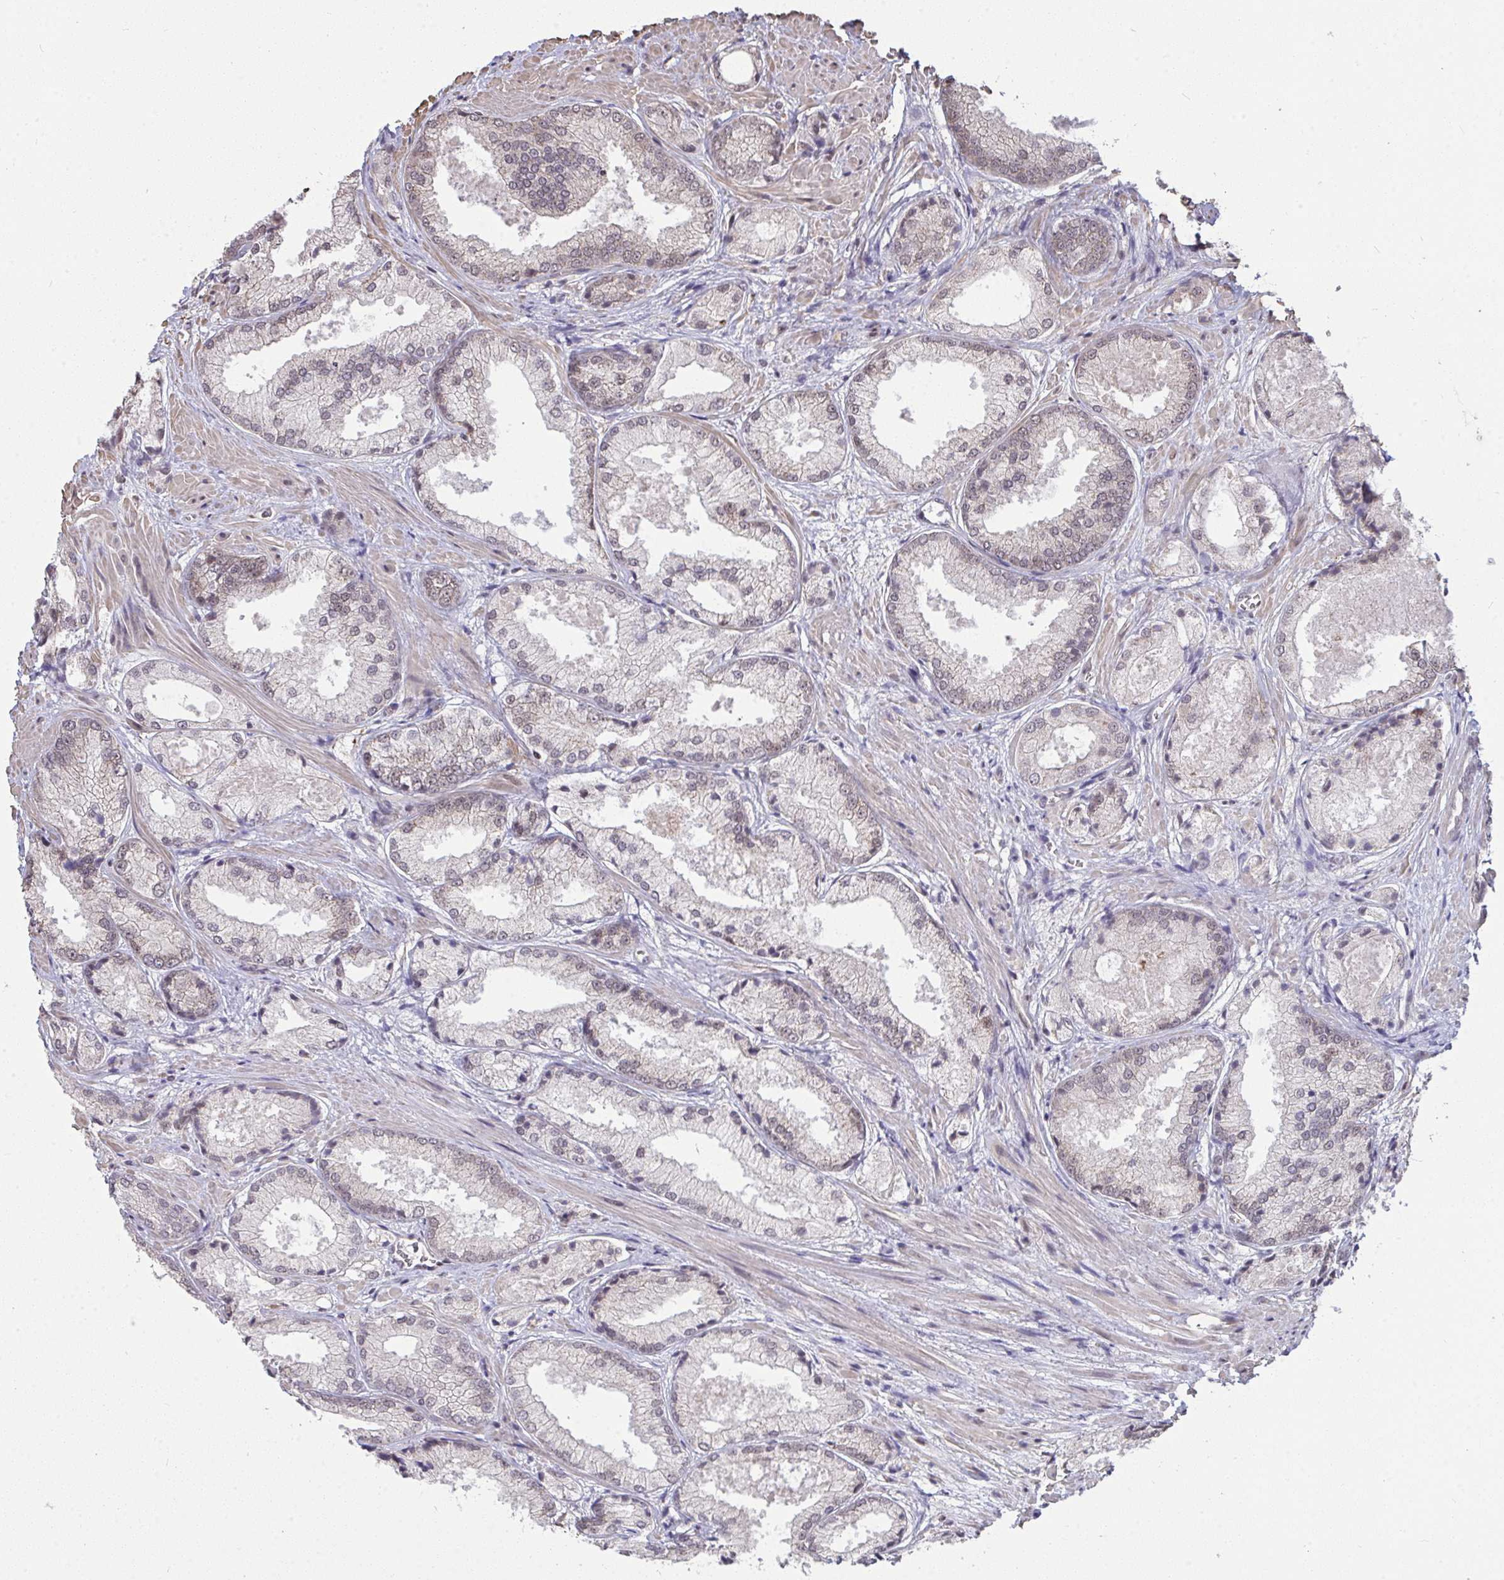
{"staining": {"intensity": "weak", "quantity": "<25%", "location": "nuclear"}, "tissue": "prostate cancer", "cell_type": "Tumor cells", "image_type": "cancer", "snomed": [{"axis": "morphology", "description": "Adenocarcinoma, High grade"}, {"axis": "topography", "description": "Prostate"}], "caption": "Tumor cells are negative for brown protein staining in adenocarcinoma (high-grade) (prostate).", "gene": "SAP30", "patient": {"sex": "male", "age": 68}}